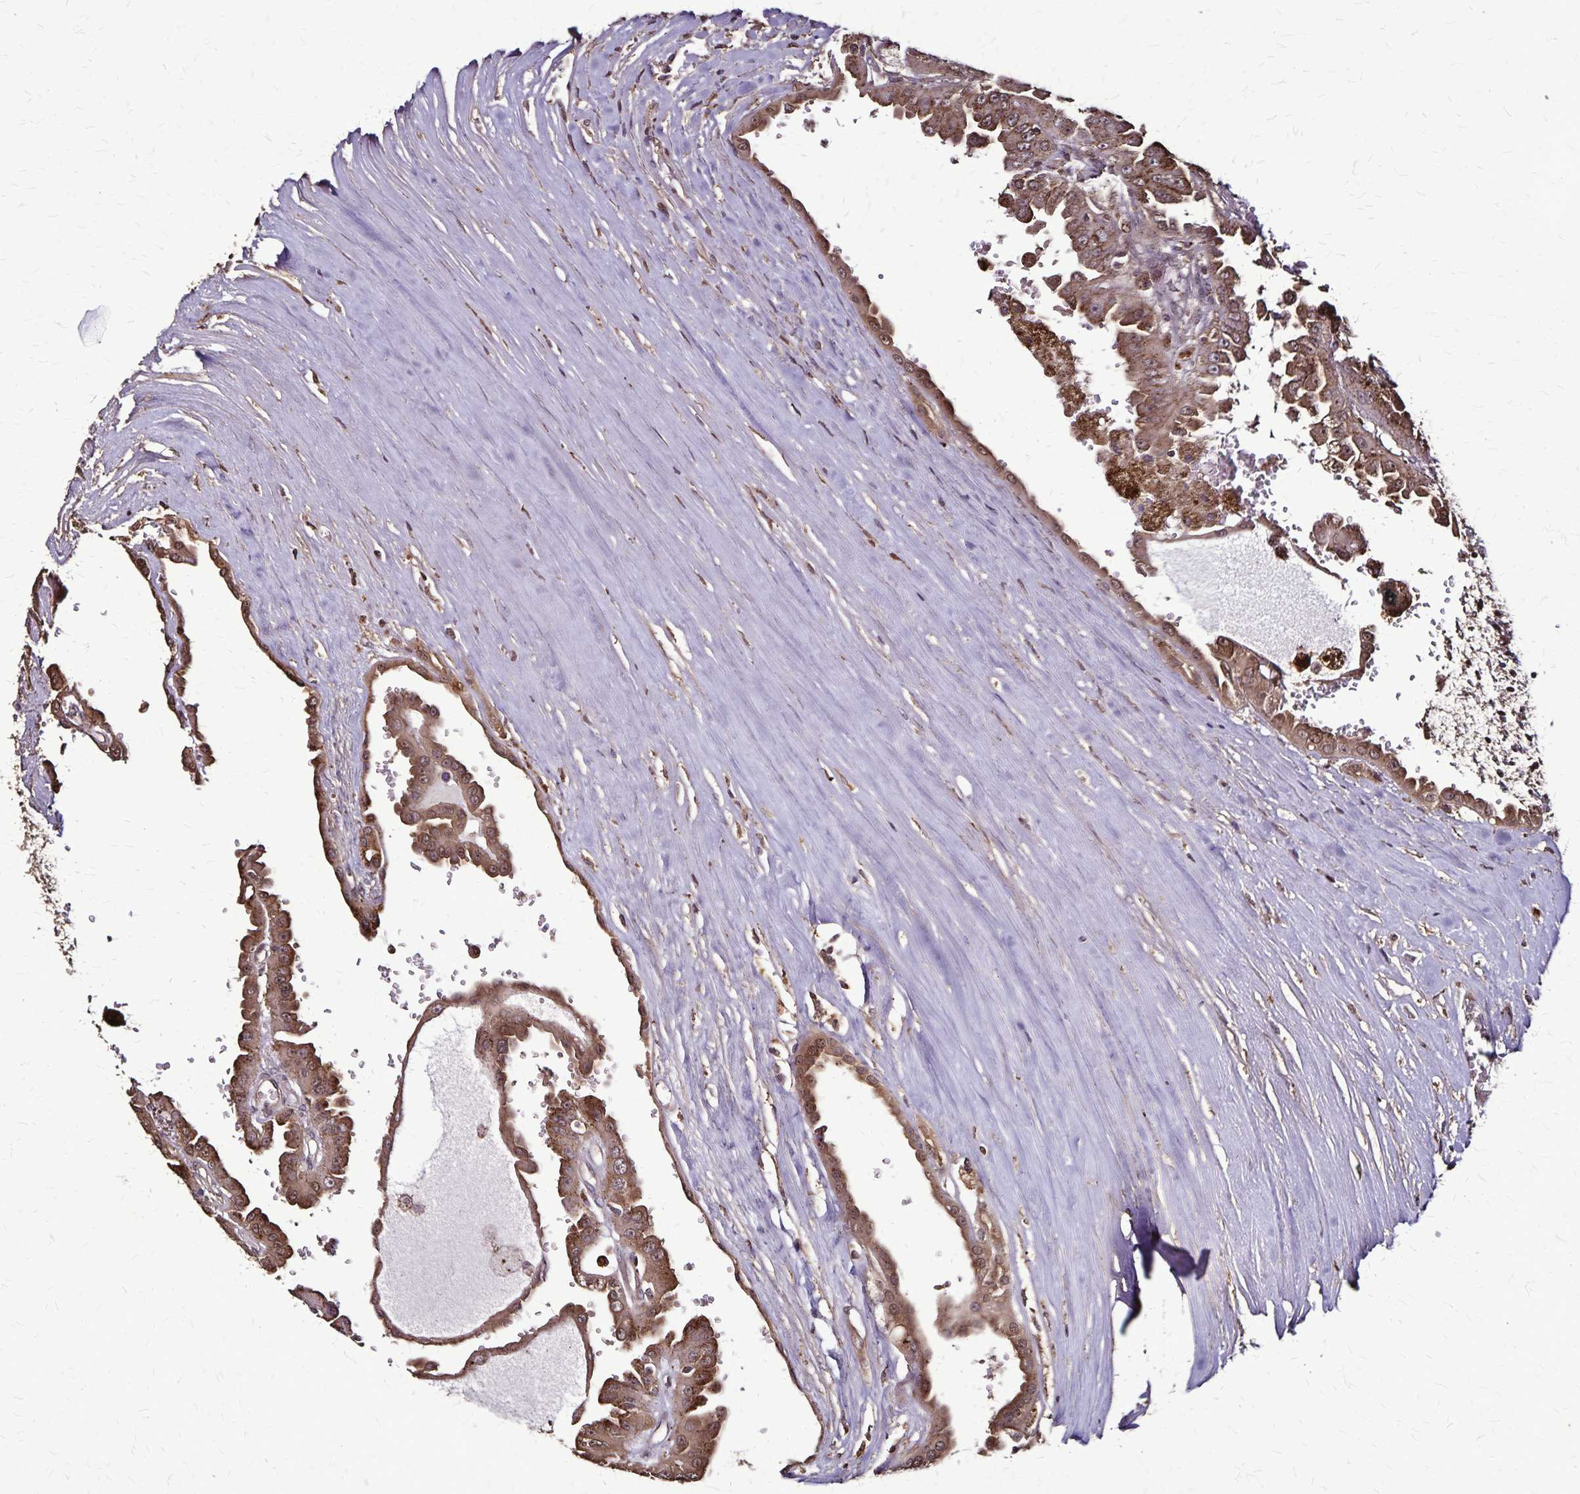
{"staining": {"intensity": "moderate", "quantity": ">75%", "location": "cytoplasmic/membranous"}, "tissue": "renal cancer", "cell_type": "Tumor cells", "image_type": "cancer", "snomed": [{"axis": "morphology", "description": "Adenocarcinoma, NOS"}, {"axis": "topography", "description": "Kidney"}], "caption": "There is medium levels of moderate cytoplasmic/membranous expression in tumor cells of adenocarcinoma (renal), as demonstrated by immunohistochemical staining (brown color).", "gene": "CHMP1B", "patient": {"sex": "male", "age": 58}}